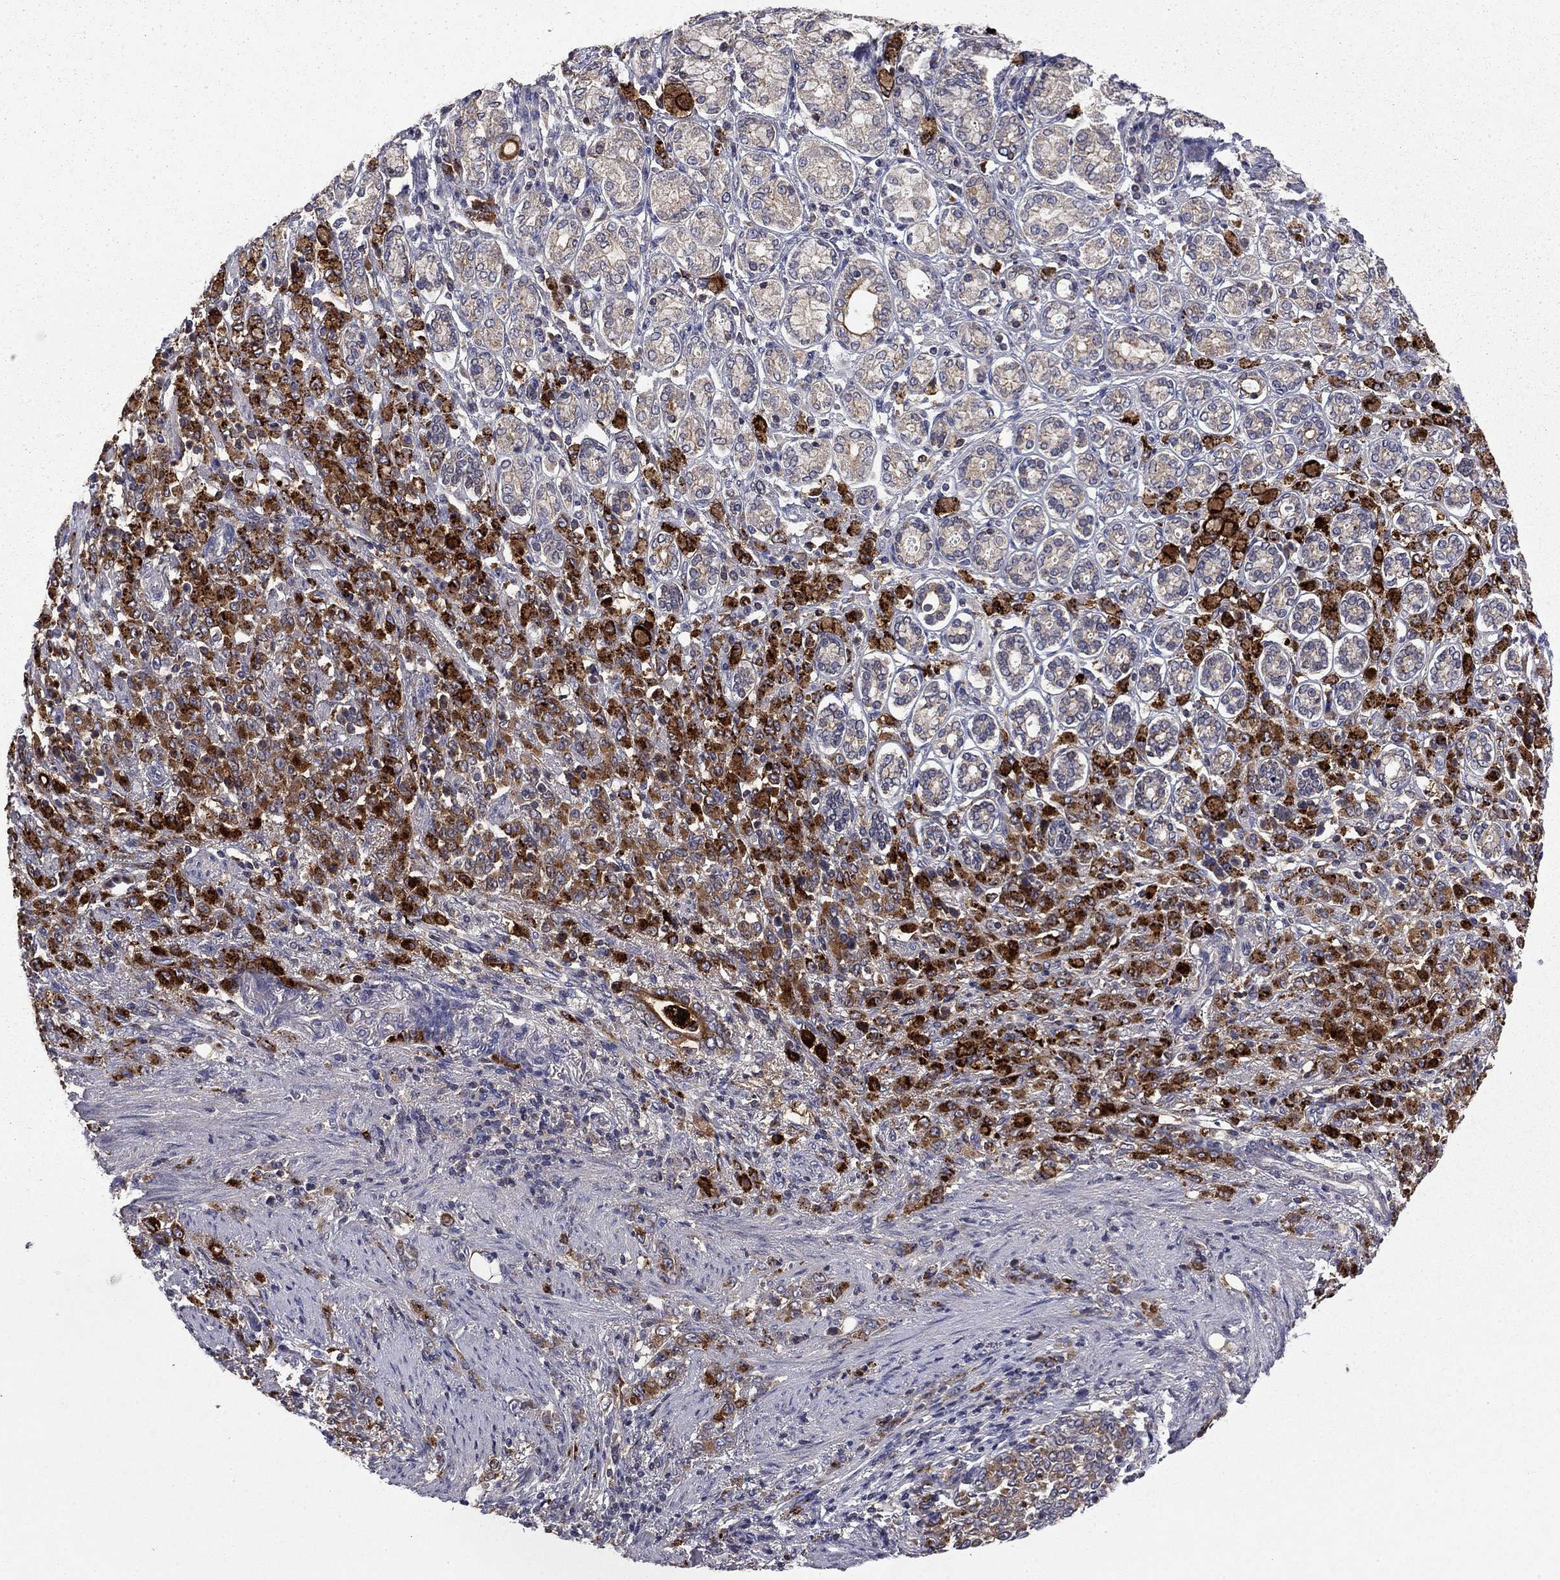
{"staining": {"intensity": "strong", "quantity": "25%-75%", "location": "cytoplasmic/membranous"}, "tissue": "stomach cancer", "cell_type": "Tumor cells", "image_type": "cancer", "snomed": [{"axis": "morphology", "description": "Normal tissue, NOS"}, {"axis": "morphology", "description": "Adenocarcinoma, NOS"}, {"axis": "topography", "description": "Stomach"}], "caption": "IHC micrograph of neoplastic tissue: human stomach adenocarcinoma stained using immunohistochemistry (IHC) shows high levels of strong protein expression localized specifically in the cytoplasmic/membranous of tumor cells, appearing as a cytoplasmic/membranous brown color.", "gene": "CEACAM7", "patient": {"sex": "female", "age": 79}}